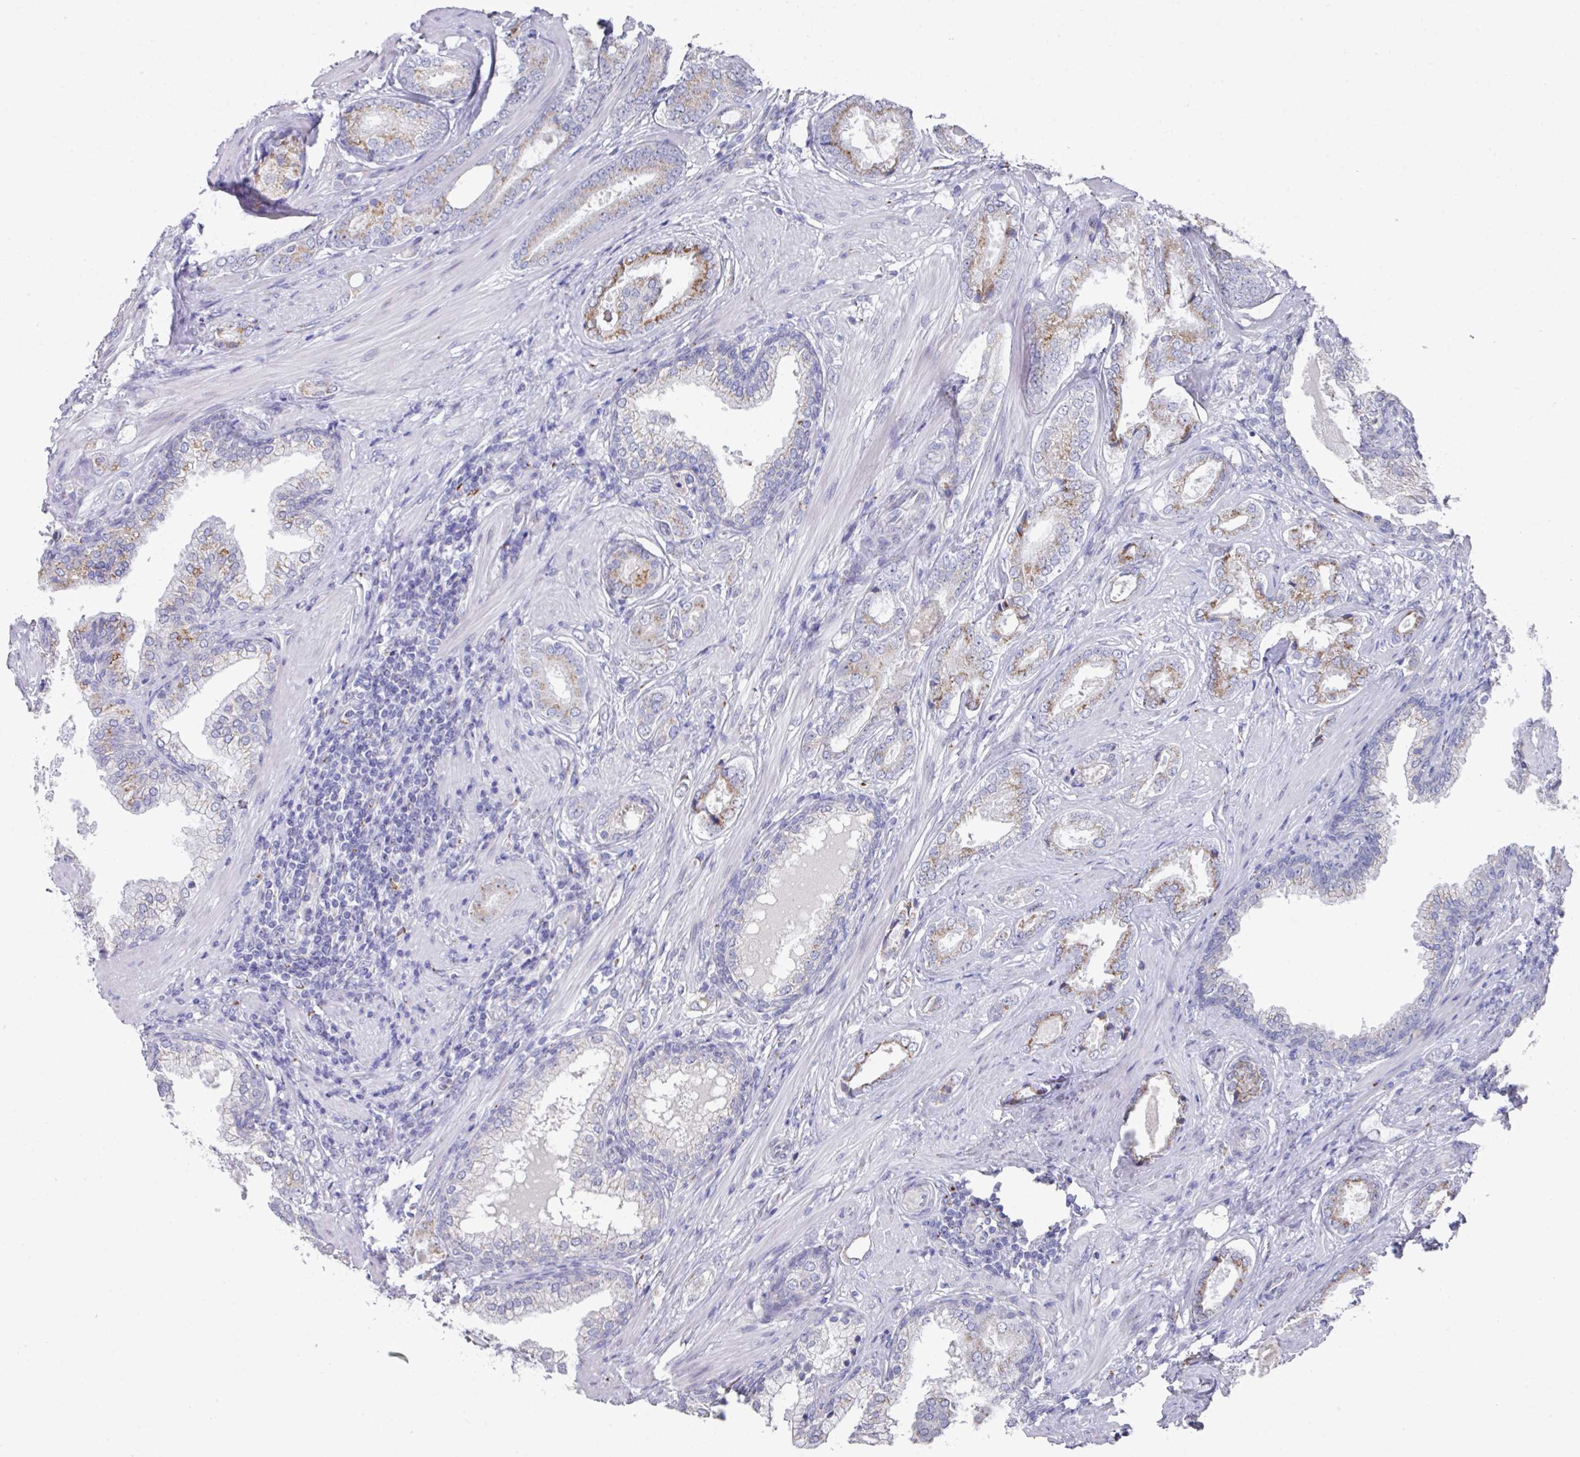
{"staining": {"intensity": "weak", "quantity": "25%-75%", "location": "cytoplasmic/membranous"}, "tissue": "prostate cancer", "cell_type": "Tumor cells", "image_type": "cancer", "snomed": [{"axis": "morphology", "description": "Adenocarcinoma, High grade"}, {"axis": "topography", "description": "Prostate"}], "caption": "Protein staining exhibits weak cytoplasmic/membranous staining in approximately 25%-75% of tumor cells in prostate adenocarcinoma (high-grade). (IHC, brightfield microscopy, high magnification).", "gene": "VKORC1L1", "patient": {"sex": "male", "age": 60}}